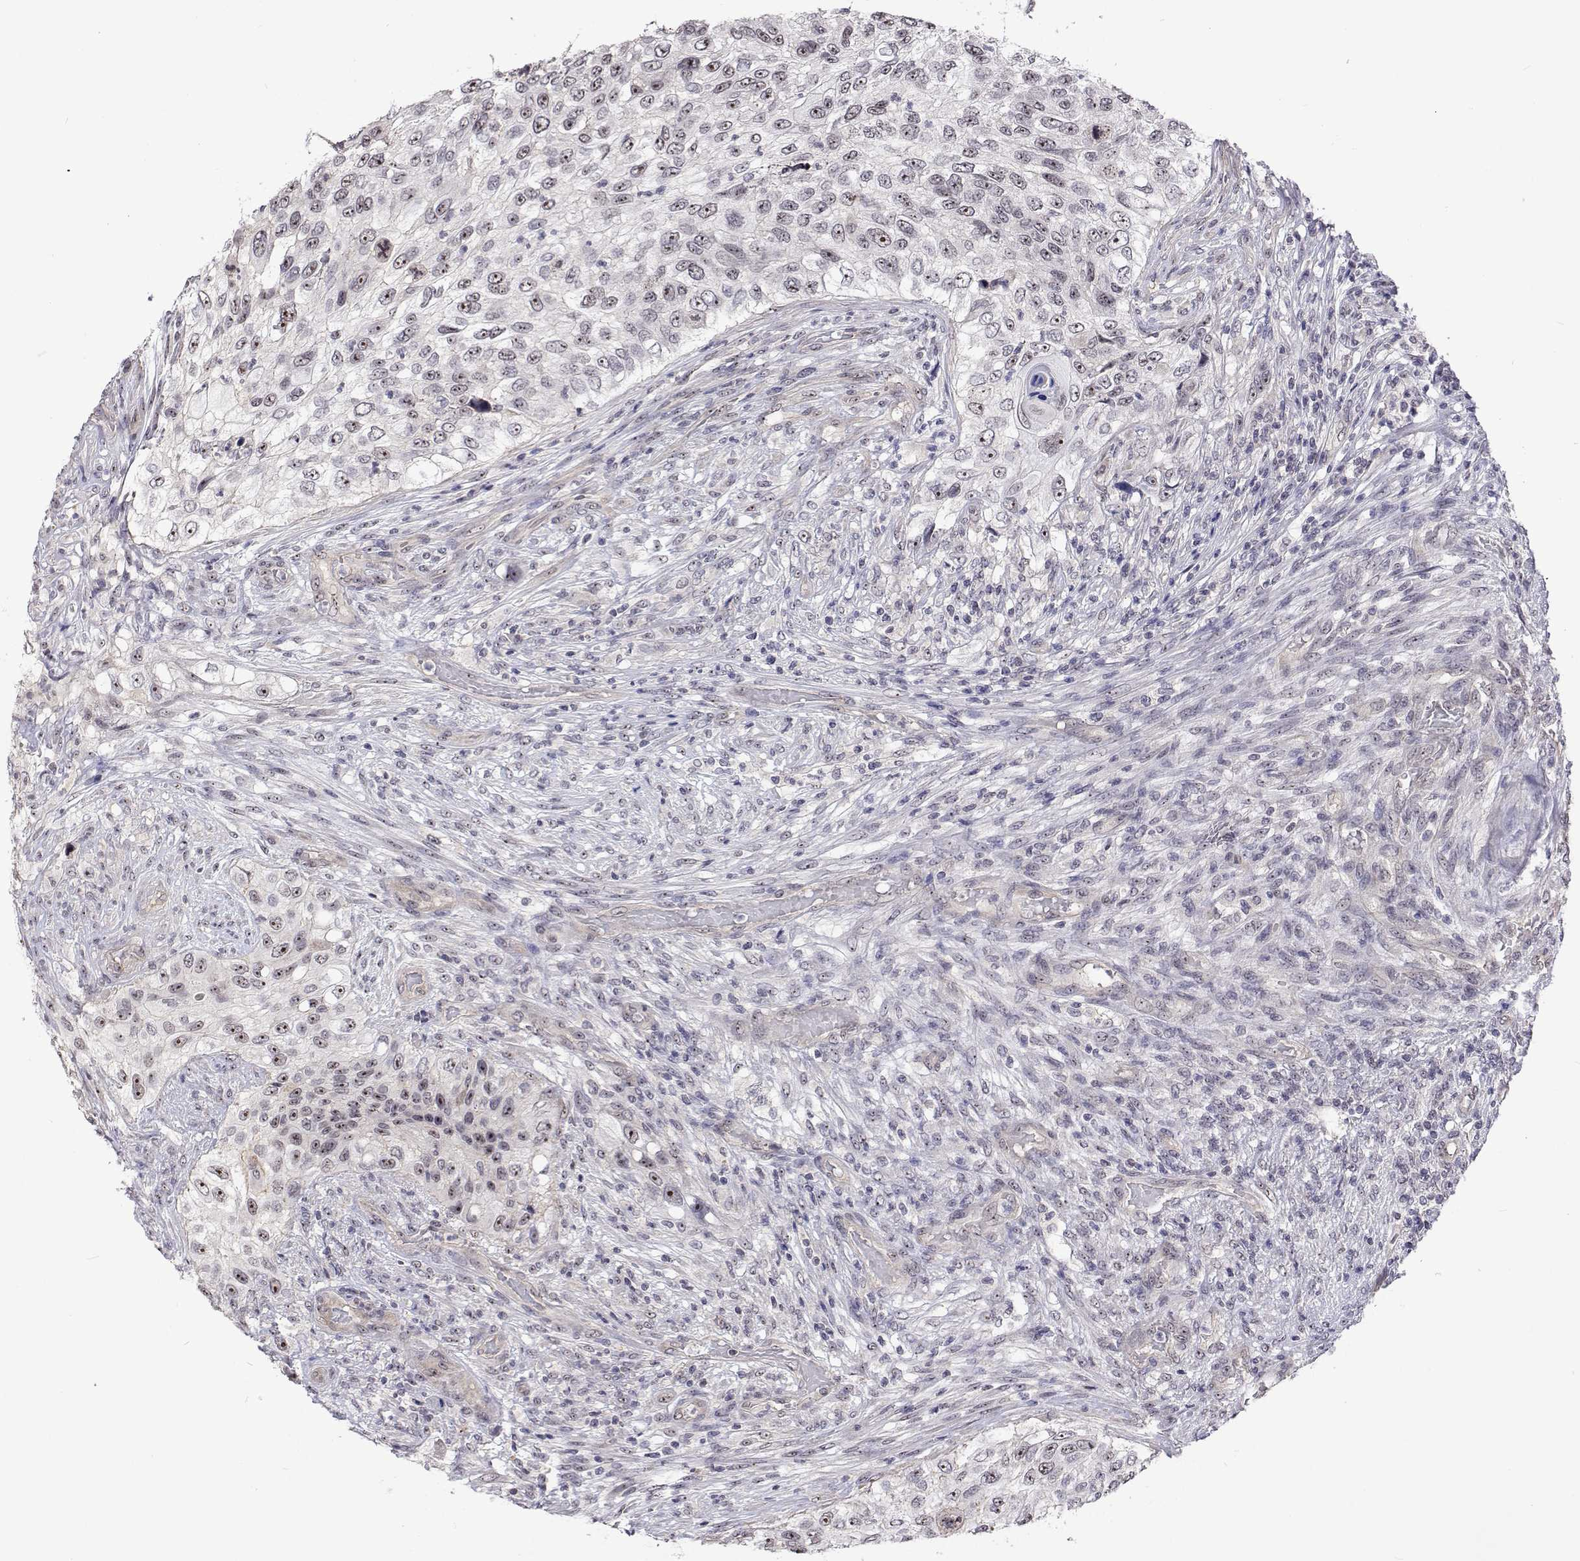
{"staining": {"intensity": "weak", "quantity": "<25%", "location": "nuclear"}, "tissue": "urothelial cancer", "cell_type": "Tumor cells", "image_type": "cancer", "snomed": [{"axis": "morphology", "description": "Urothelial carcinoma, High grade"}, {"axis": "topography", "description": "Urinary bladder"}], "caption": "The immunohistochemistry (IHC) histopathology image has no significant positivity in tumor cells of urothelial cancer tissue. (Stains: DAB IHC with hematoxylin counter stain, Microscopy: brightfield microscopy at high magnification).", "gene": "NHP2", "patient": {"sex": "female", "age": 60}}